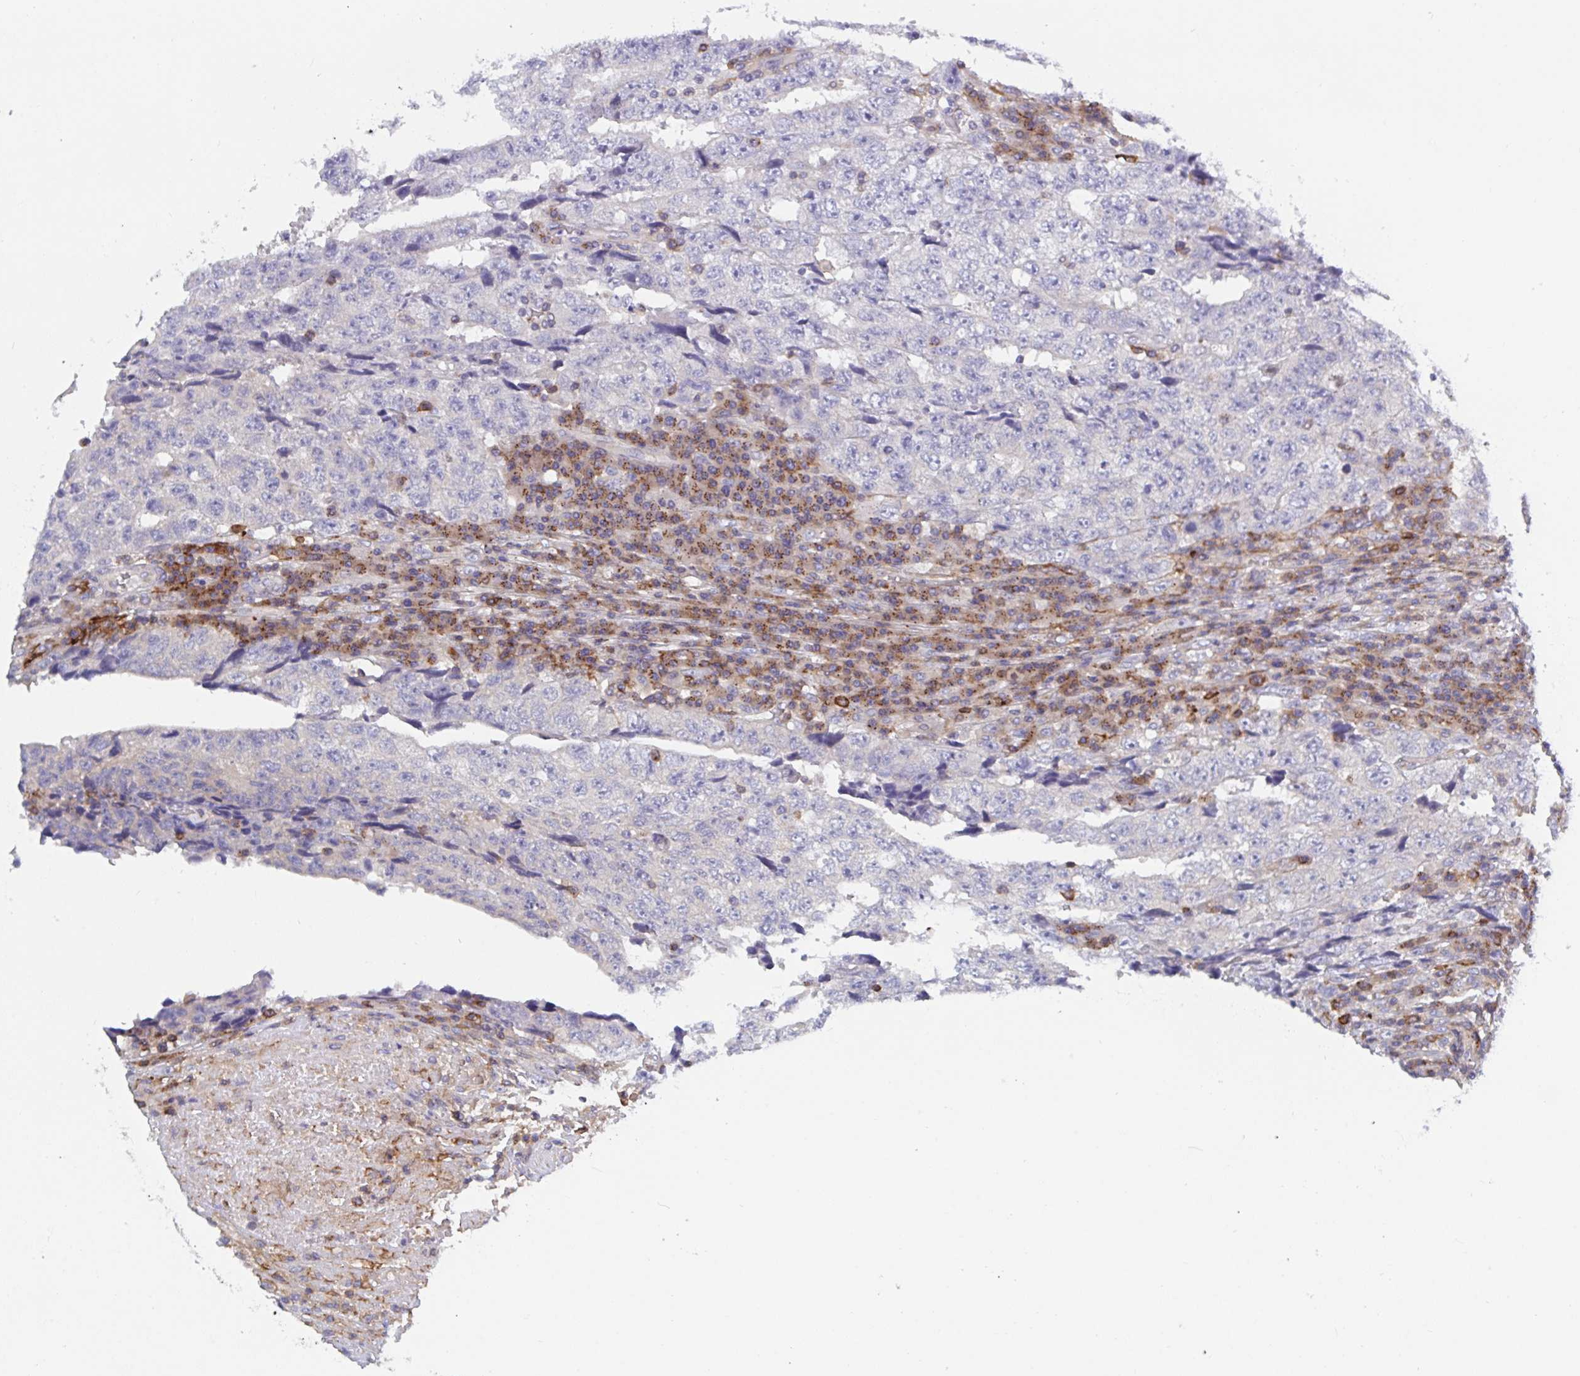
{"staining": {"intensity": "negative", "quantity": "none", "location": "none"}, "tissue": "testis cancer", "cell_type": "Tumor cells", "image_type": "cancer", "snomed": [{"axis": "morphology", "description": "Necrosis, NOS"}, {"axis": "morphology", "description": "Carcinoma, Embryonal, NOS"}, {"axis": "topography", "description": "Testis"}], "caption": "A high-resolution photomicrograph shows immunohistochemistry (IHC) staining of testis embryonal carcinoma, which reveals no significant expression in tumor cells.", "gene": "FRMD3", "patient": {"sex": "male", "age": 19}}